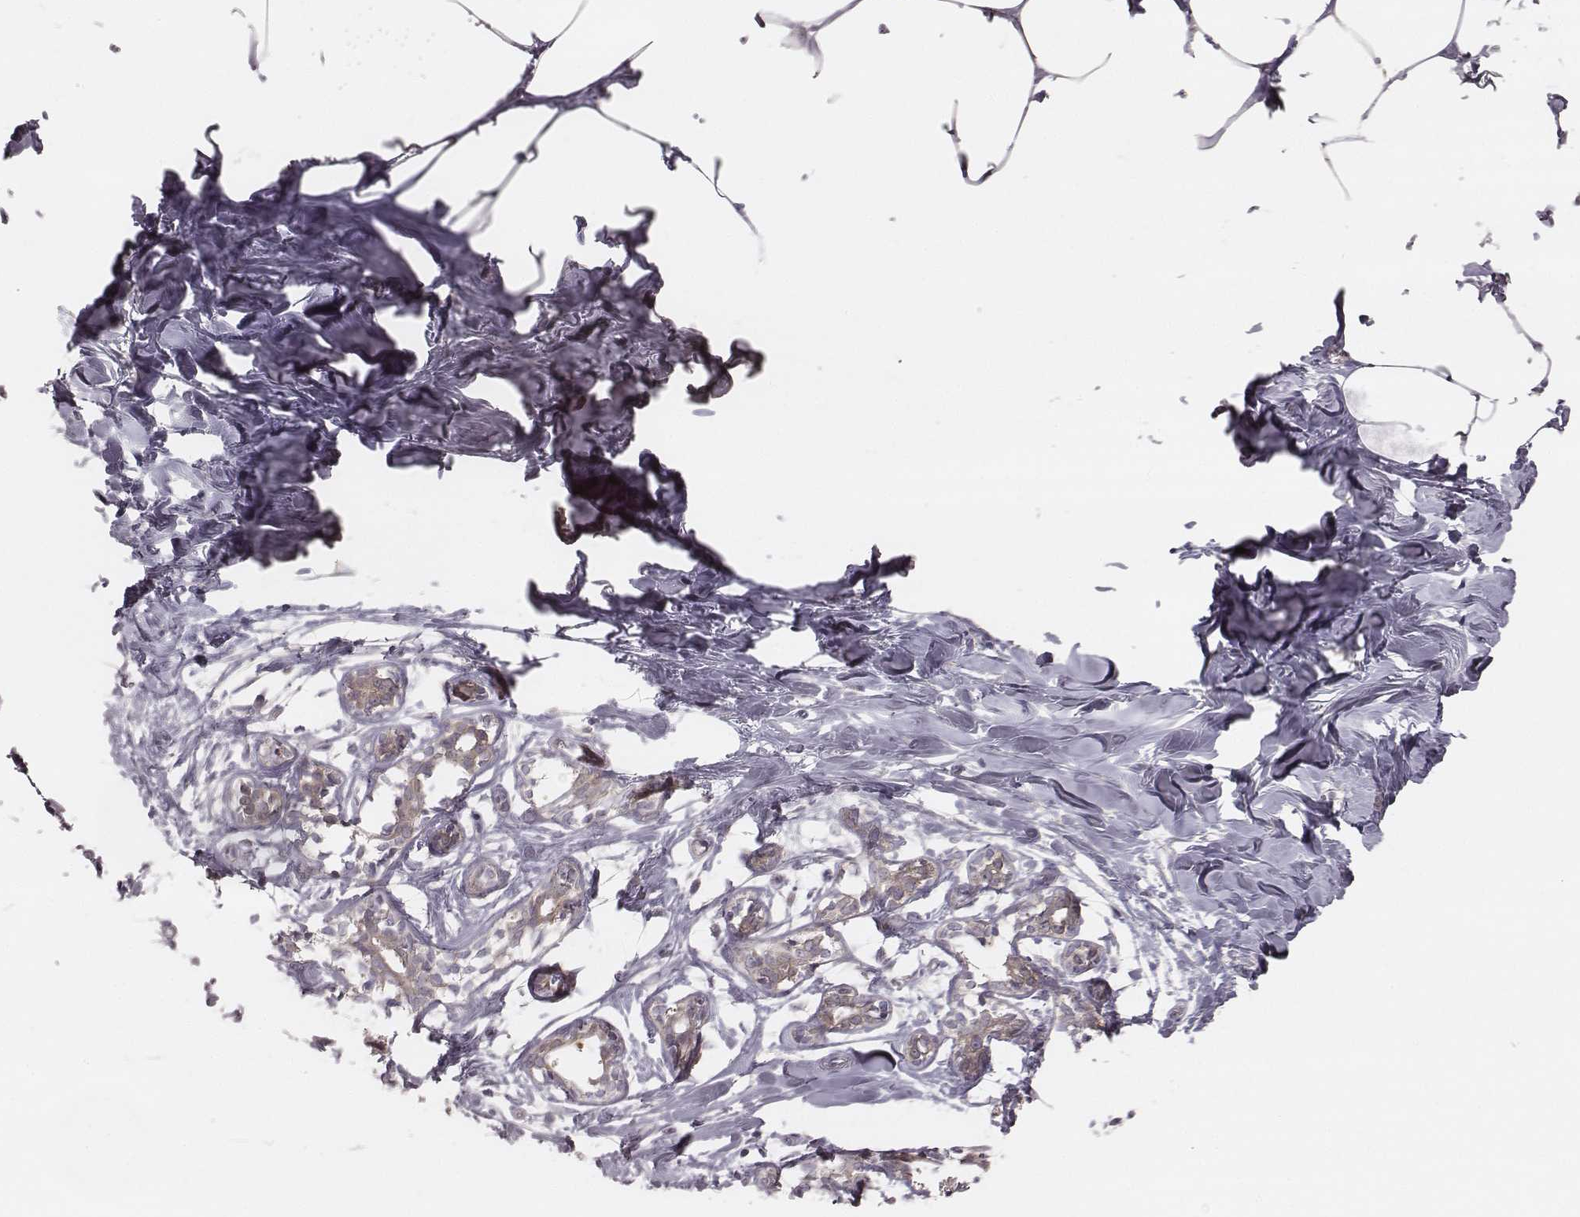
{"staining": {"intensity": "negative", "quantity": "none", "location": "none"}, "tissue": "breast", "cell_type": "Adipocytes", "image_type": "normal", "snomed": [{"axis": "morphology", "description": "Normal tissue, NOS"}, {"axis": "topography", "description": "Breast"}], "caption": "The immunohistochemistry (IHC) image has no significant positivity in adipocytes of breast. The staining is performed using DAB (3,3'-diaminobenzidine) brown chromogen with nuclei counter-stained in using hematoxylin.", "gene": "TDRD5", "patient": {"sex": "female", "age": 27}}